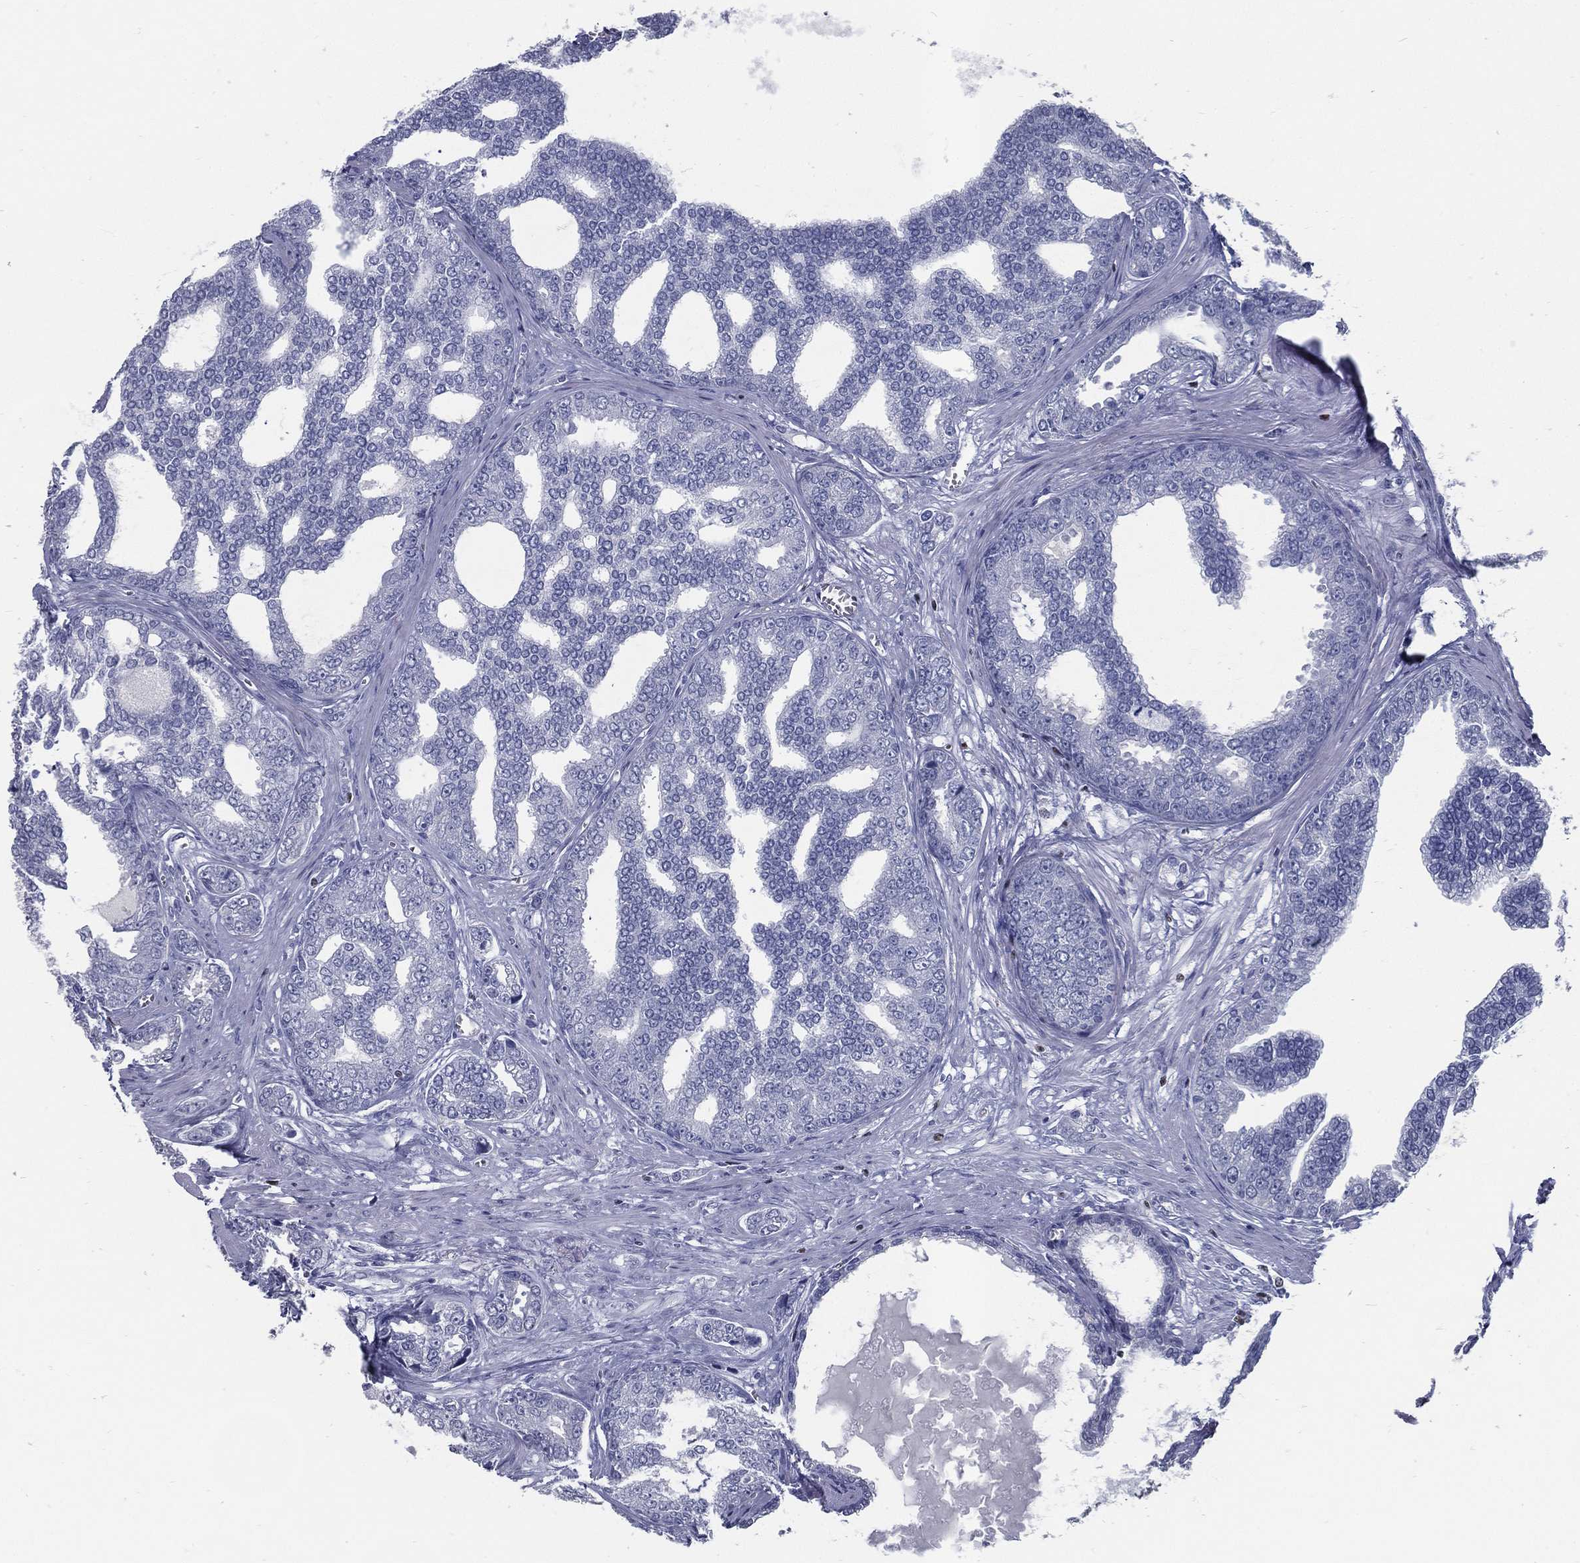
{"staining": {"intensity": "negative", "quantity": "none", "location": "none"}, "tissue": "prostate cancer", "cell_type": "Tumor cells", "image_type": "cancer", "snomed": [{"axis": "morphology", "description": "Adenocarcinoma, NOS"}, {"axis": "topography", "description": "Prostate"}], "caption": "This is an IHC histopathology image of human prostate cancer (adenocarcinoma). There is no positivity in tumor cells.", "gene": "PYHIN1", "patient": {"sex": "male", "age": 67}}